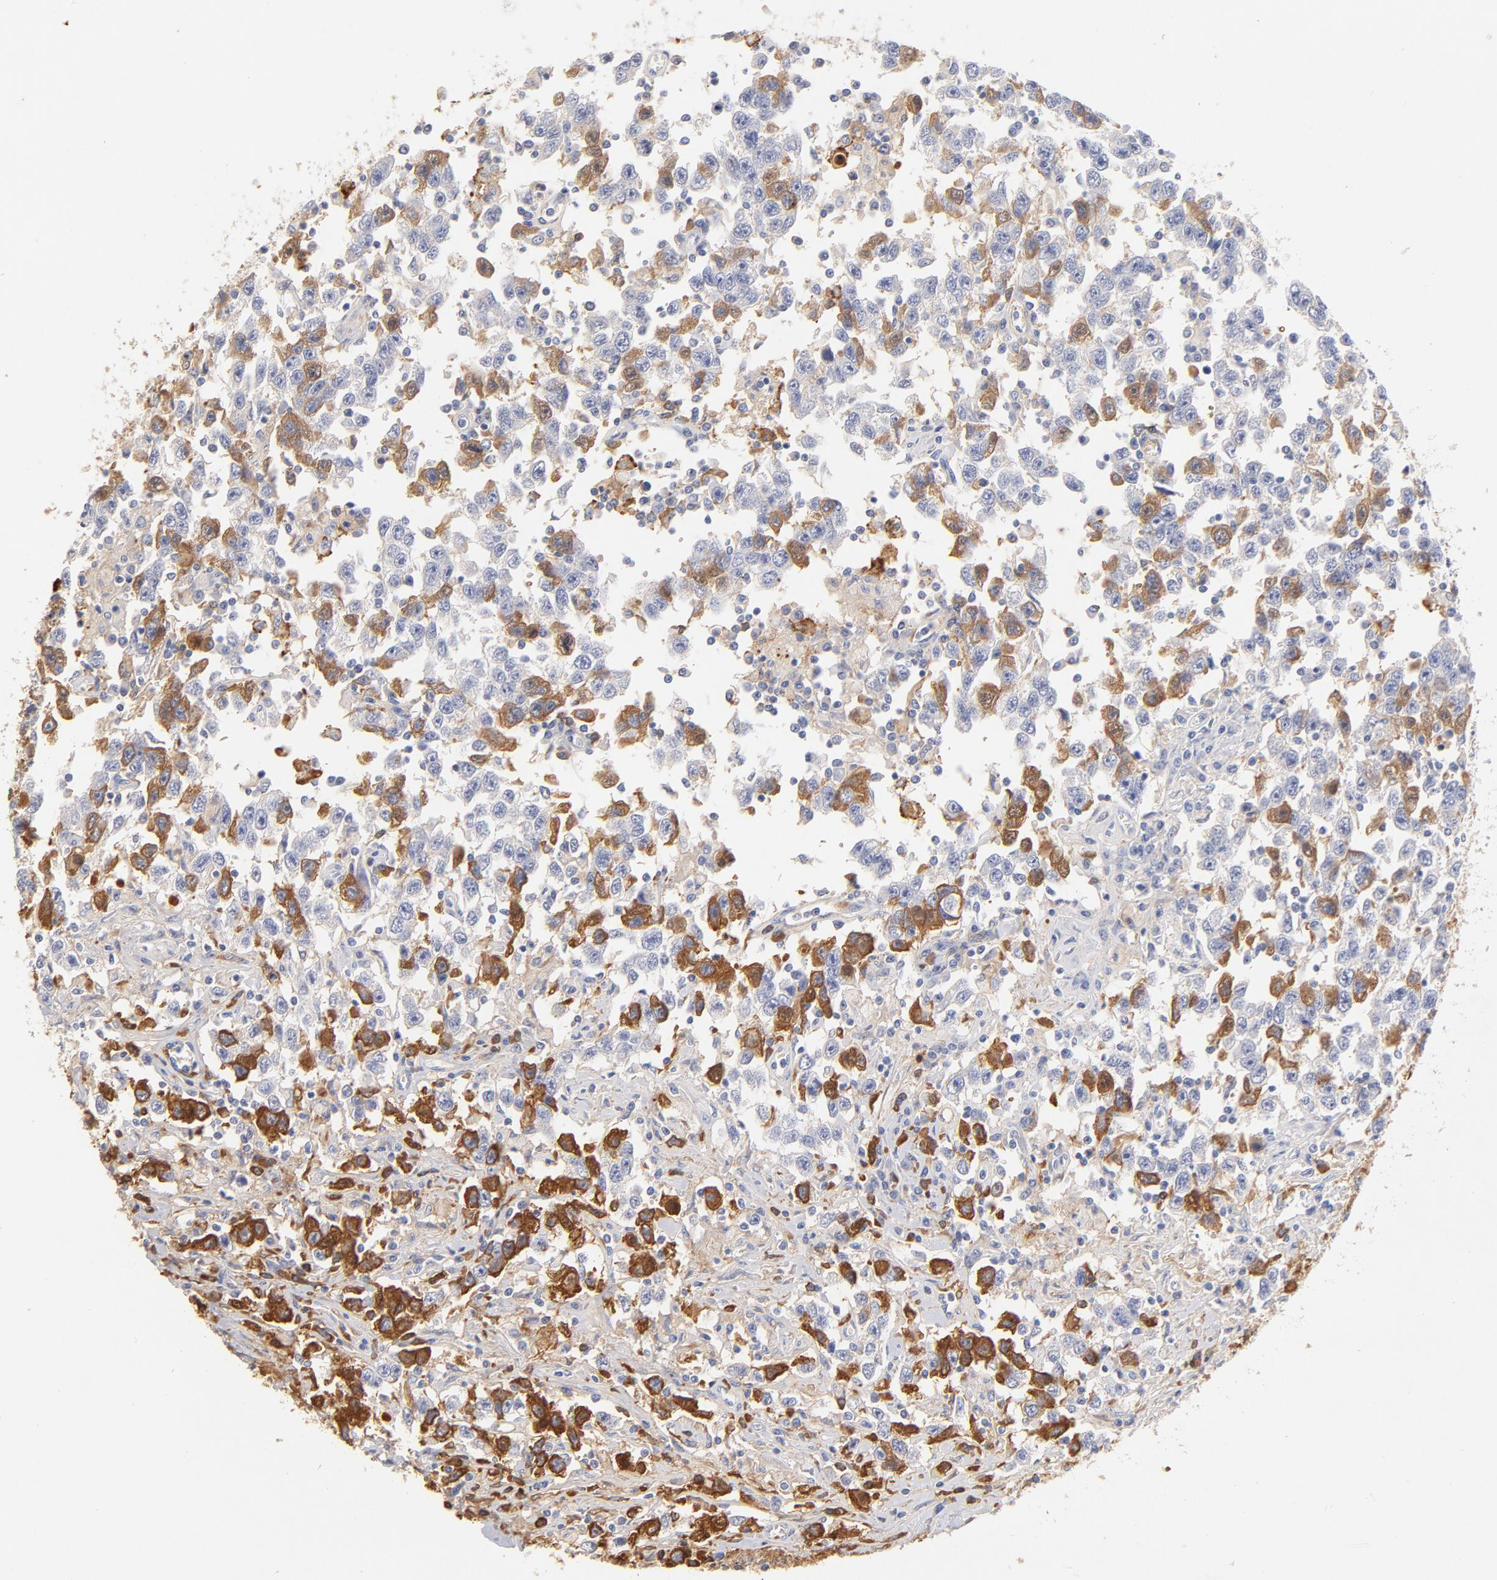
{"staining": {"intensity": "negative", "quantity": "none", "location": "none"}, "tissue": "testis cancer", "cell_type": "Tumor cells", "image_type": "cancer", "snomed": [{"axis": "morphology", "description": "Seminoma, NOS"}, {"axis": "topography", "description": "Testis"}], "caption": "Photomicrograph shows no significant protein positivity in tumor cells of testis cancer (seminoma). The staining was performed using DAB to visualize the protein expression in brown, while the nuclei were stained in blue with hematoxylin (Magnification: 20x).", "gene": "C3", "patient": {"sex": "male", "age": 41}}